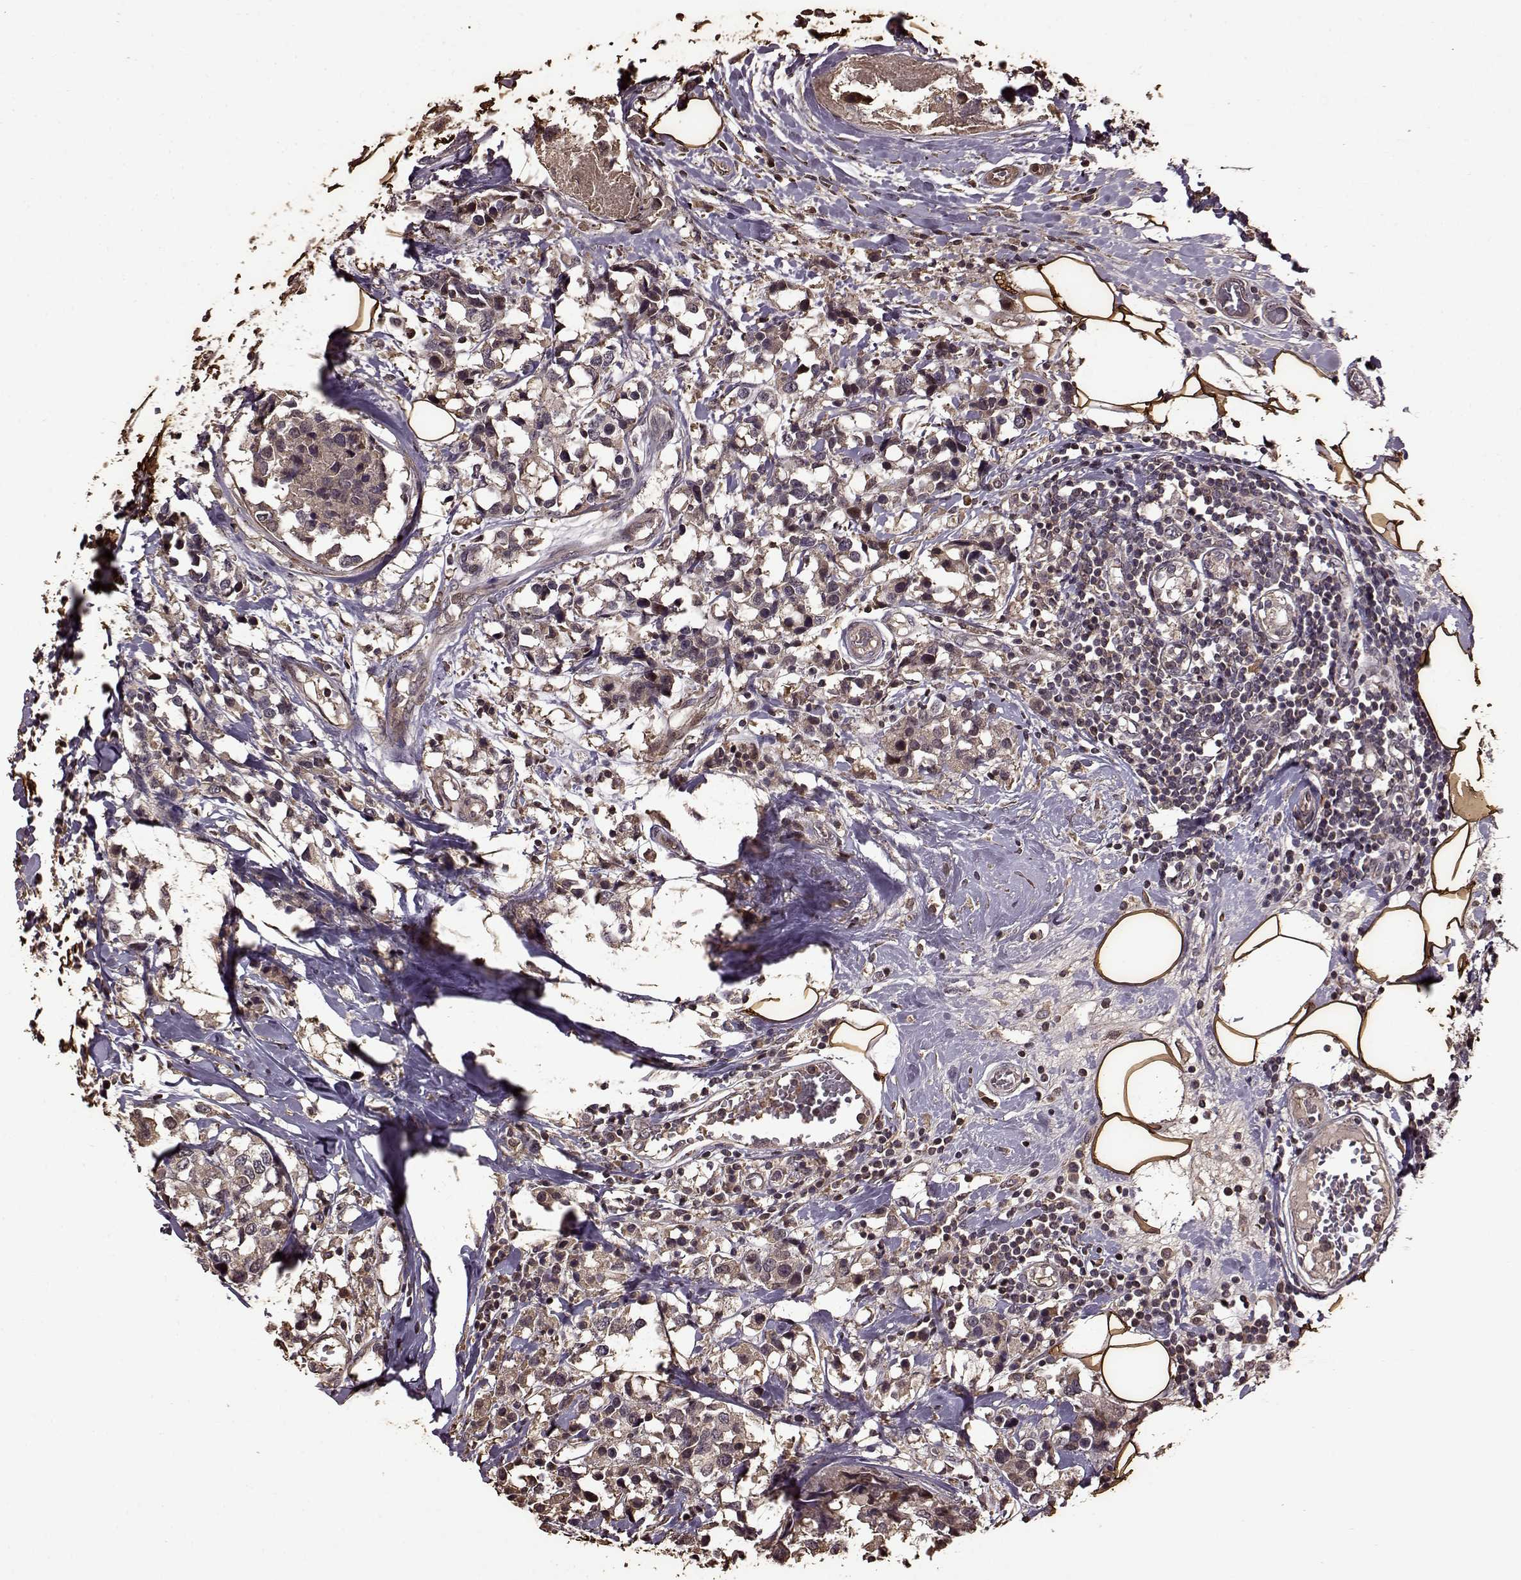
{"staining": {"intensity": "weak", "quantity": "25%-75%", "location": "cytoplasmic/membranous"}, "tissue": "breast cancer", "cell_type": "Tumor cells", "image_type": "cancer", "snomed": [{"axis": "morphology", "description": "Lobular carcinoma"}, {"axis": "topography", "description": "Breast"}], "caption": "Tumor cells display low levels of weak cytoplasmic/membranous positivity in about 25%-75% of cells in breast cancer (lobular carcinoma). The protein of interest is shown in brown color, while the nuclei are stained blue.", "gene": "FBXW11", "patient": {"sex": "female", "age": 59}}